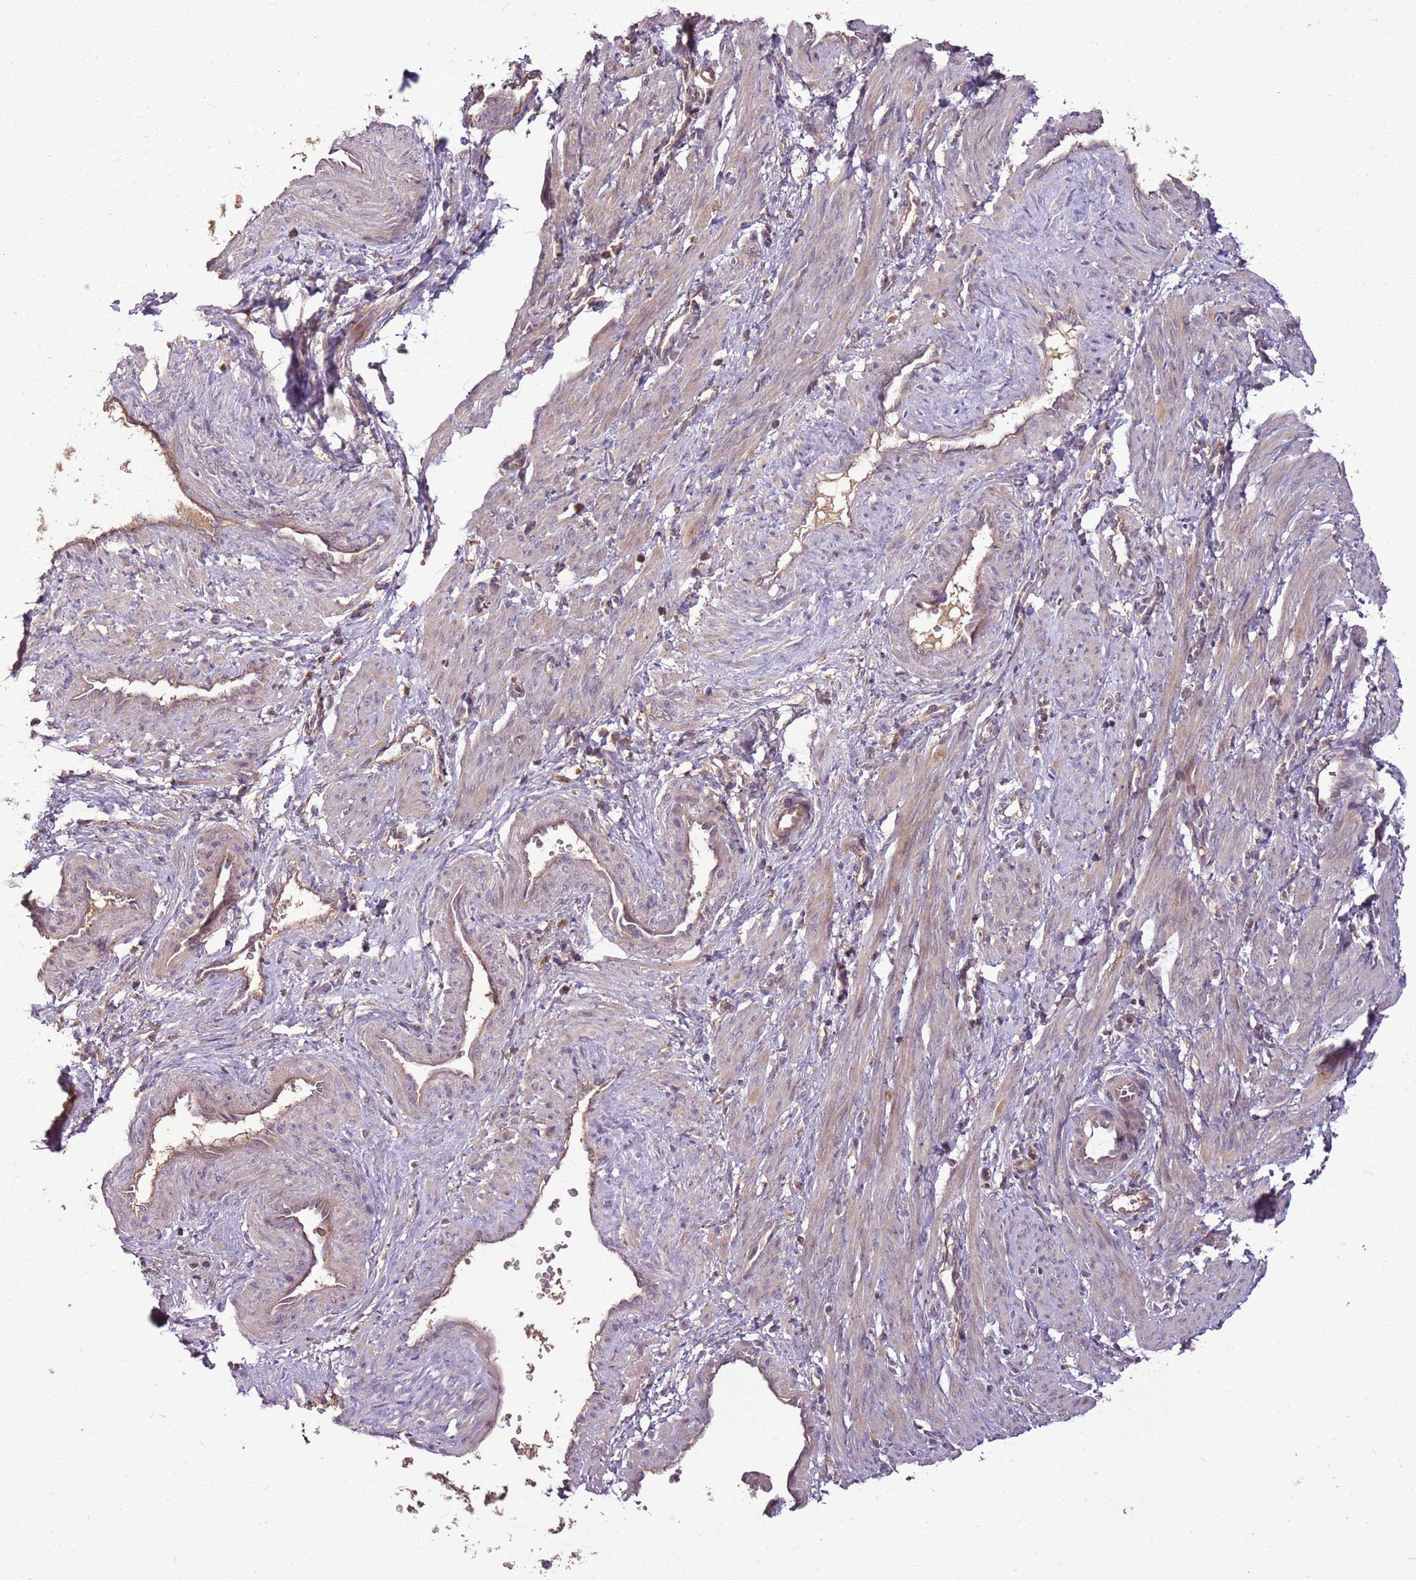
{"staining": {"intensity": "weak", "quantity": "25%-75%", "location": "cytoplasmic/membranous"}, "tissue": "smooth muscle", "cell_type": "Smooth muscle cells", "image_type": "normal", "snomed": [{"axis": "morphology", "description": "Normal tissue, NOS"}, {"axis": "topography", "description": "Endometrium"}], "caption": "Immunohistochemical staining of unremarkable smooth muscle shows weak cytoplasmic/membranous protein positivity in about 25%-75% of smooth muscle cells.", "gene": "ANKRD24", "patient": {"sex": "female", "age": 33}}